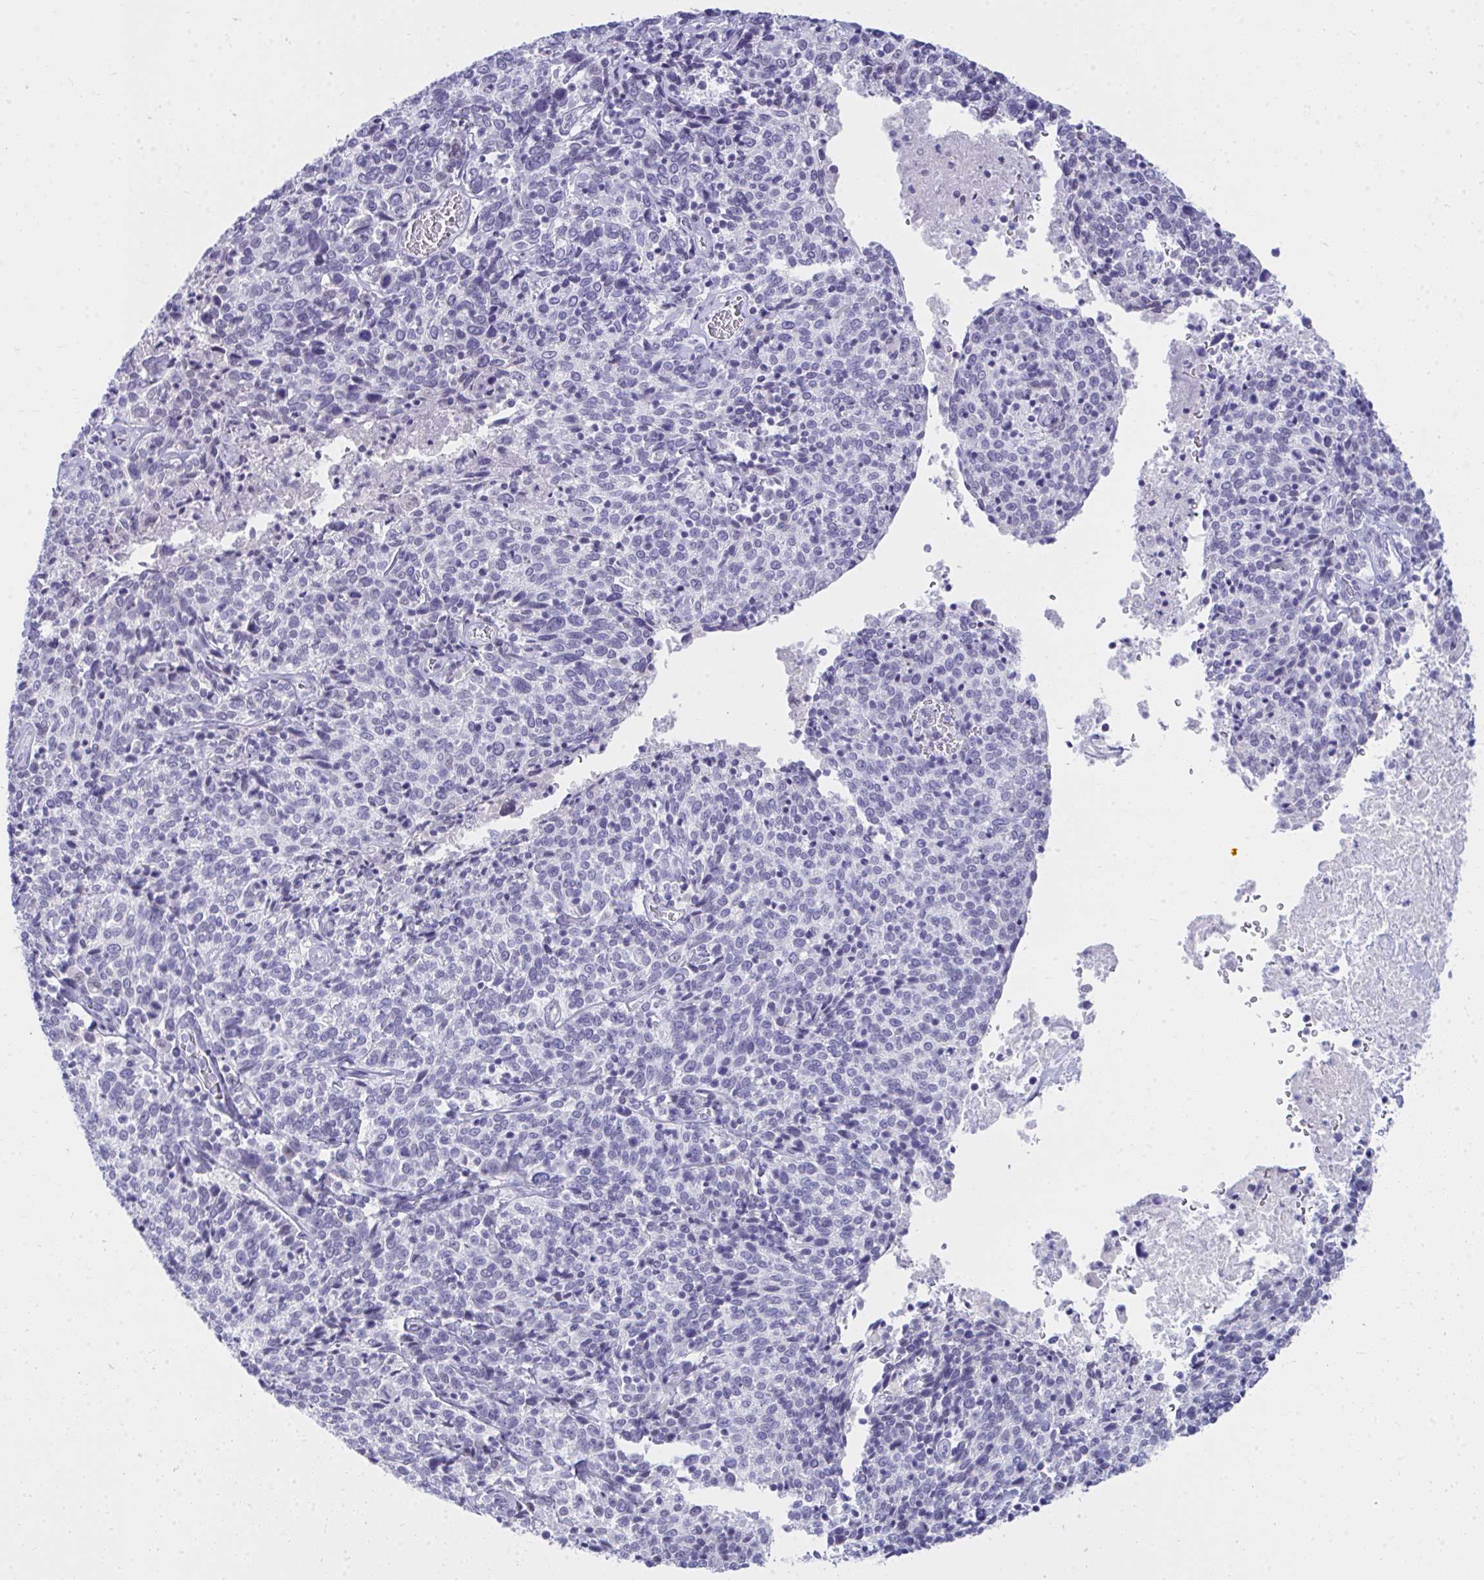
{"staining": {"intensity": "negative", "quantity": "none", "location": "none"}, "tissue": "cervical cancer", "cell_type": "Tumor cells", "image_type": "cancer", "snomed": [{"axis": "morphology", "description": "Squamous cell carcinoma, NOS"}, {"axis": "topography", "description": "Cervix"}], "caption": "Tumor cells are negative for brown protein staining in cervical squamous cell carcinoma. (Immunohistochemistry (ihc), brightfield microscopy, high magnification).", "gene": "OR5F1", "patient": {"sex": "female", "age": 46}}